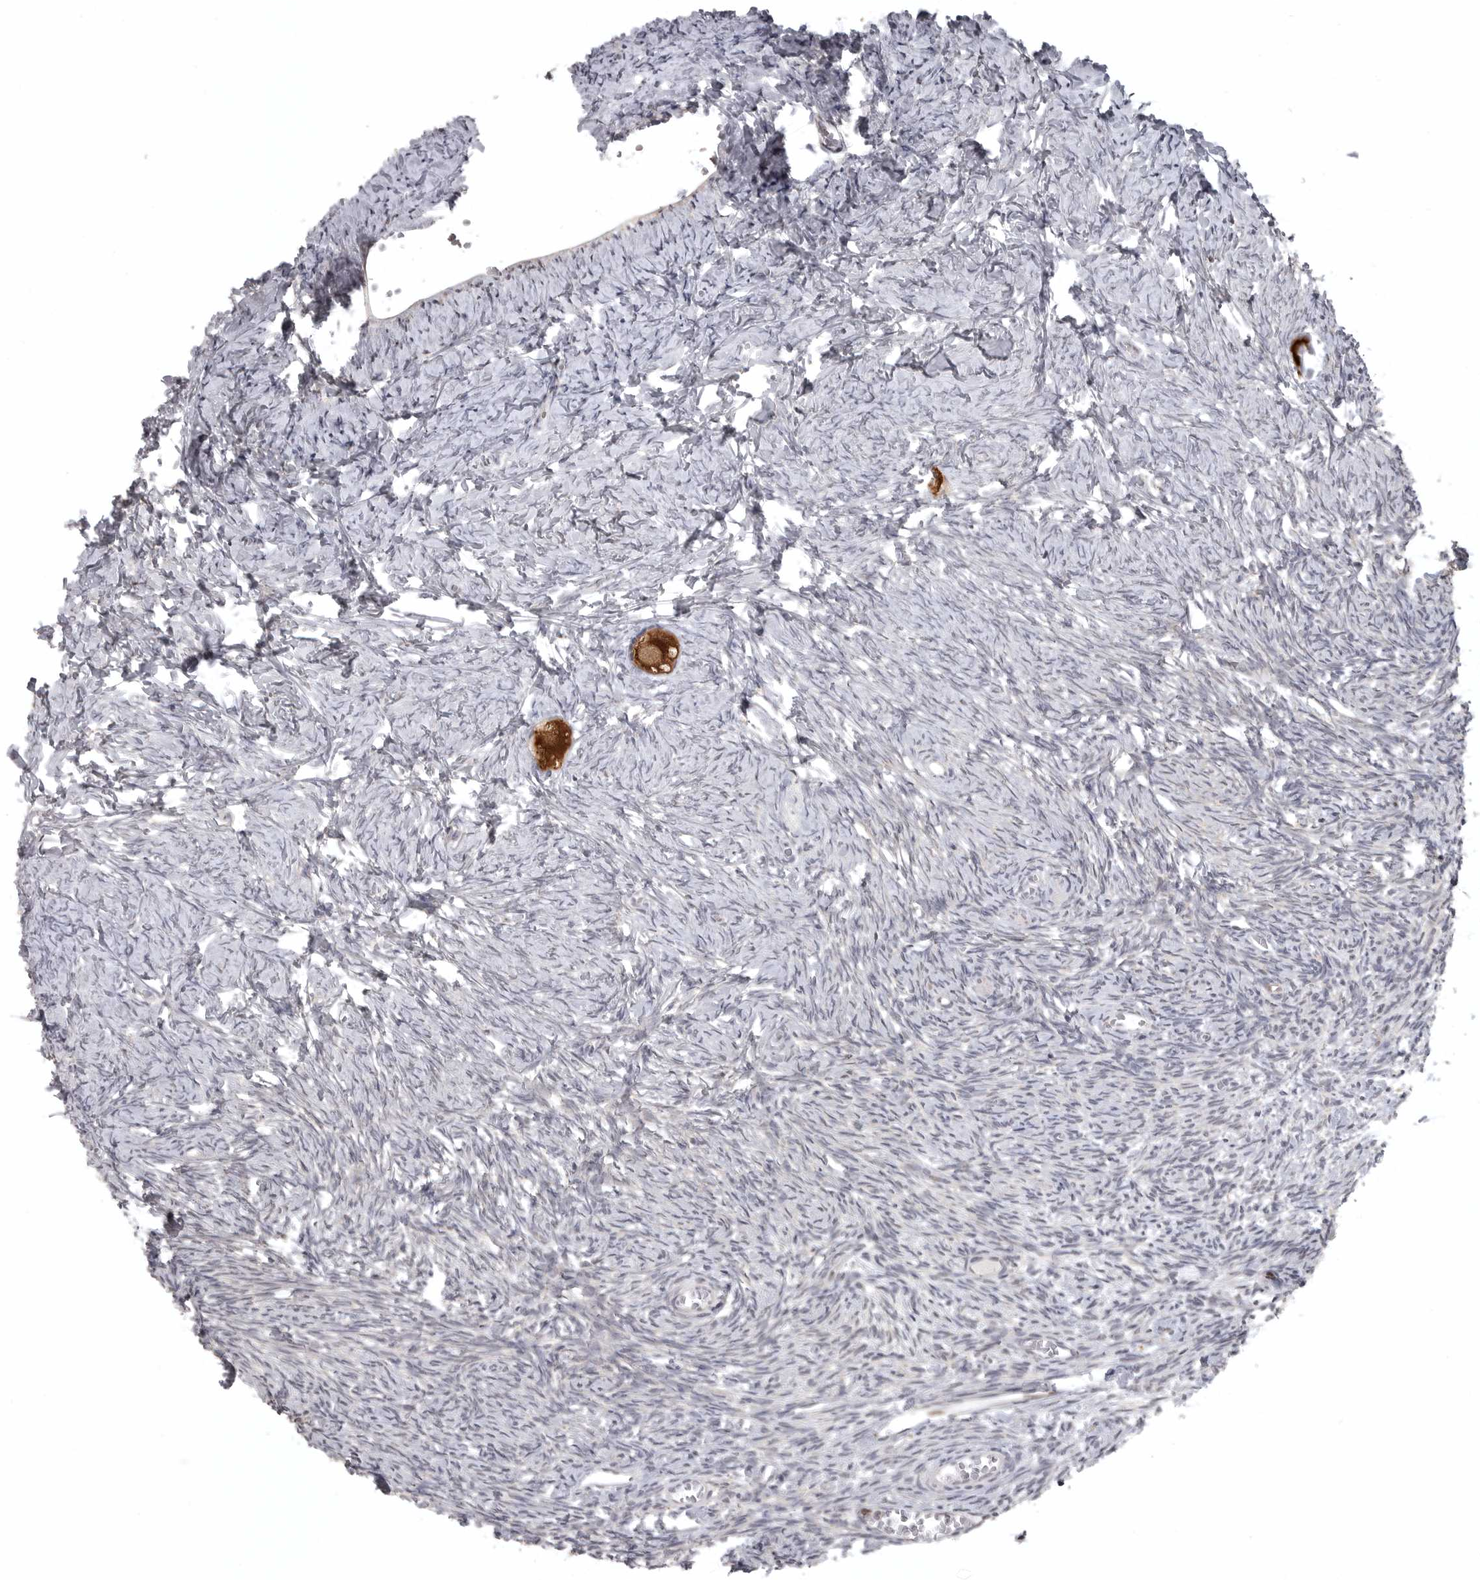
{"staining": {"intensity": "strong", "quantity": ">75%", "location": "cytoplasmic/membranous"}, "tissue": "ovary", "cell_type": "Follicle cells", "image_type": "normal", "snomed": [{"axis": "morphology", "description": "Normal tissue, NOS"}, {"axis": "topography", "description": "Ovary"}], "caption": "Immunohistochemistry (IHC) (DAB (3,3'-diaminobenzidine)) staining of benign ovary demonstrates strong cytoplasmic/membranous protein expression in about >75% of follicle cells.", "gene": "POLE2", "patient": {"sex": "female", "age": 27}}